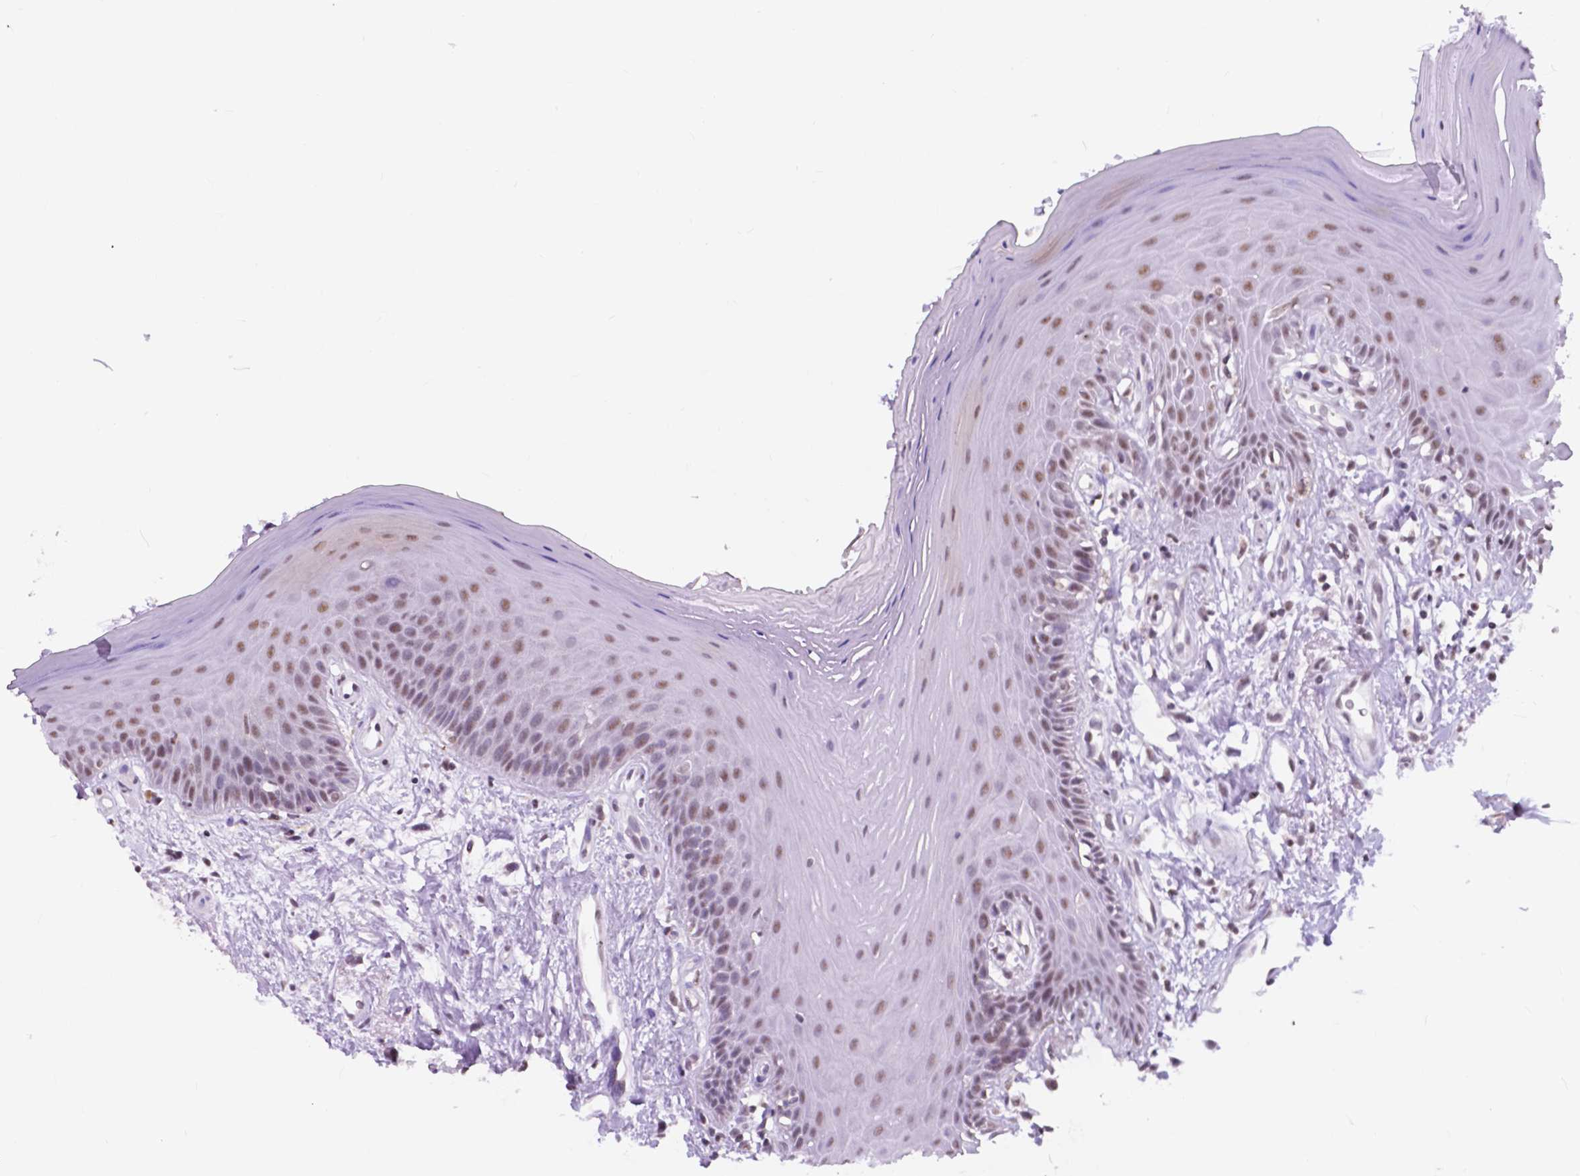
{"staining": {"intensity": "moderate", "quantity": ">75%", "location": "nuclear"}, "tissue": "oral mucosa", "cell_type": "Squamous epithelial cells", "image_type": "normal", "snomed": [{"axis": "morphology", "description": "Normal tissue, NOS"}, {"axis": "morphology", "description": "Normal morphology"}, {"axis": "topography", "description": "Oral tissue"}], "caption": "This is a histology image of immunohistochemistry staining of unremarkable oral mucosa, which shows moderate positivity in the nuclear of squamous epithelial cells.", "gene": "BCAS2", "patient": {"sex": "female", "age": 76}}